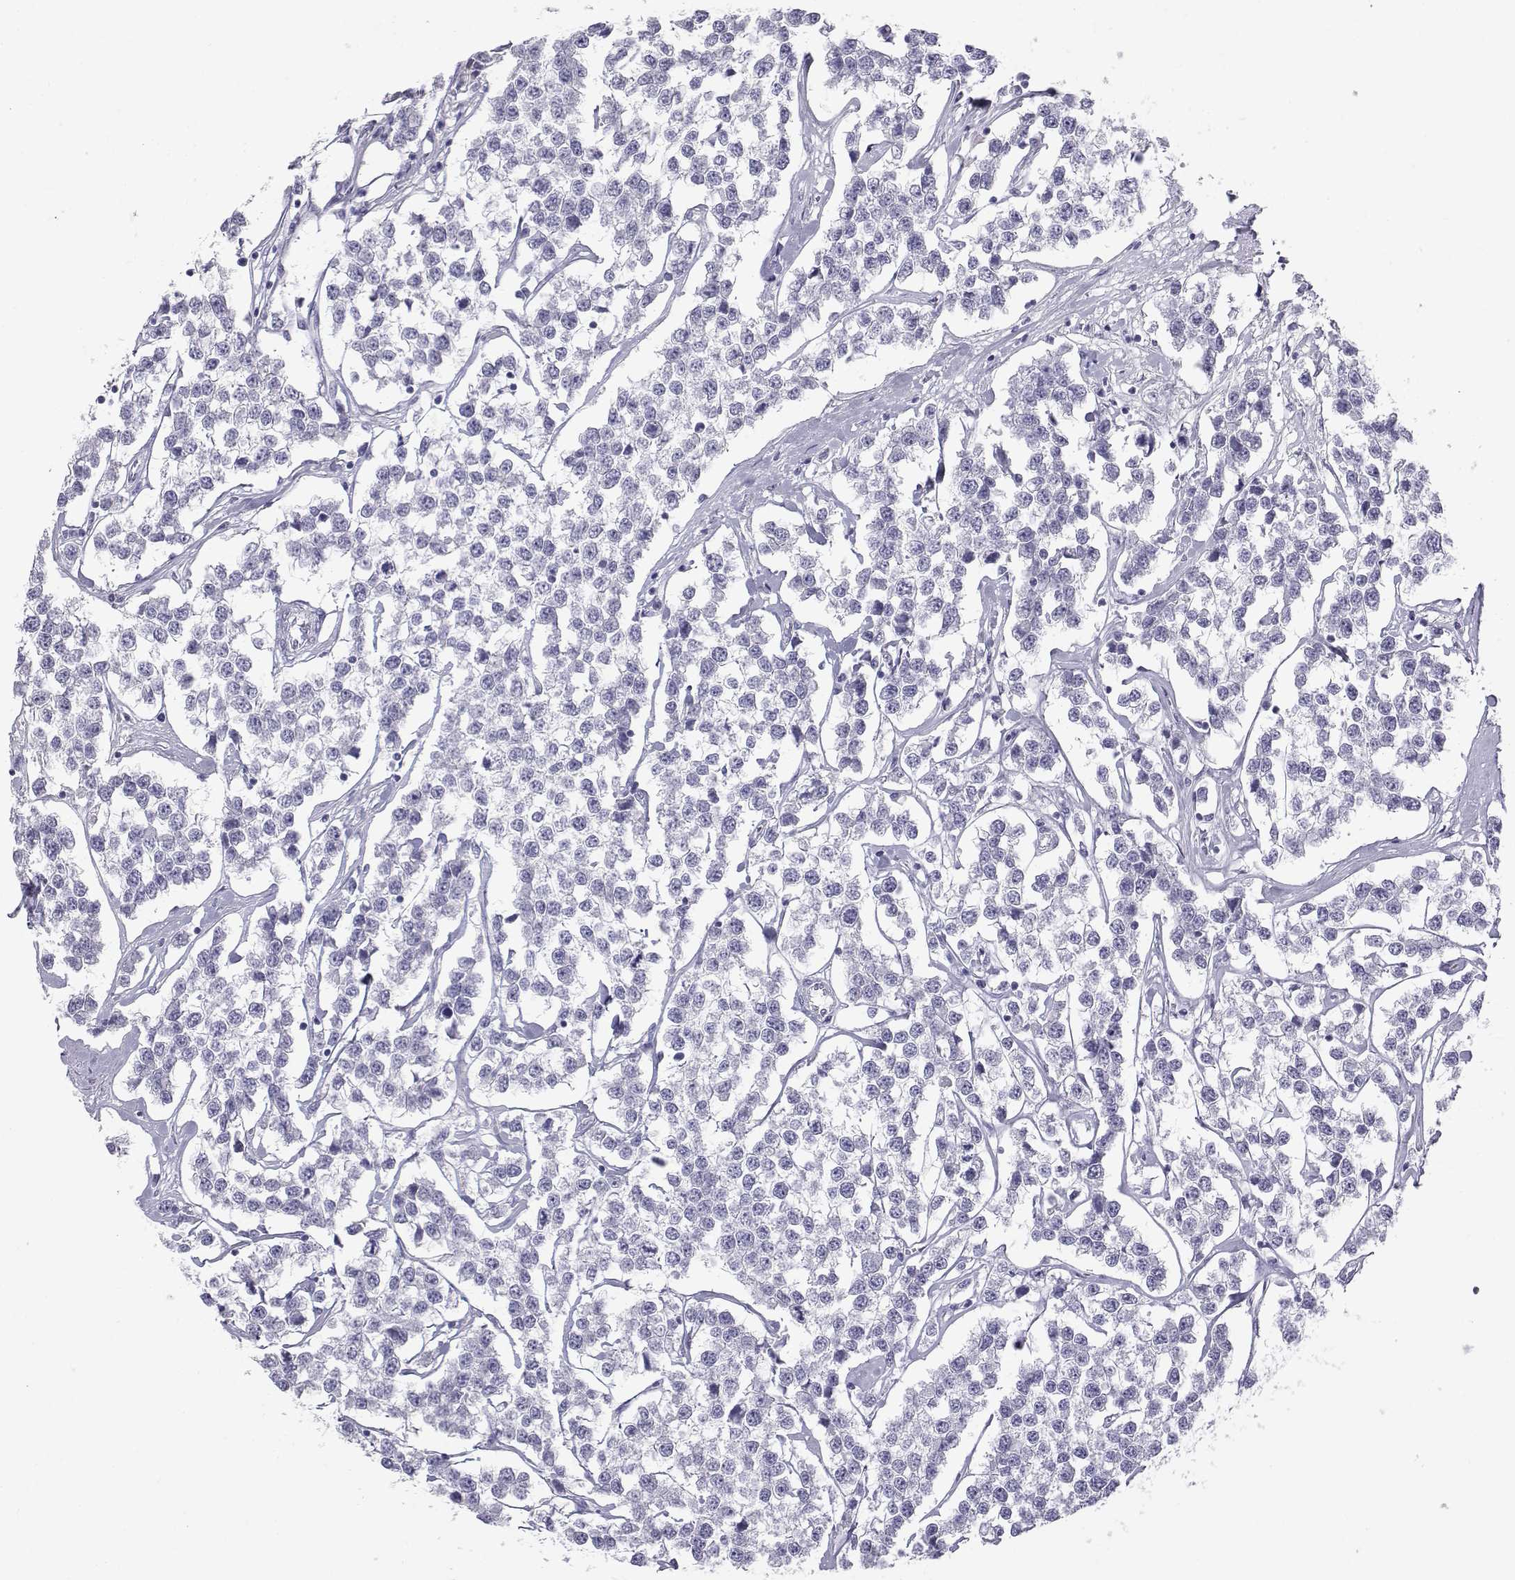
{"staining": {"intensity": "negative", "quantity": "none", "location": "none"}, "tissue": "testis cancer", "cell_type": "Tumor cells", "image_type": "cancer", "snomed": [{"axis": "morphology", "description": "Seminoma, NOS"}, {"axis": "topography", "description": "Testis"}], "caption": "High magnification brightfield microscopy of testis cancer (seminoma) stained with DAB (brown) and counterstained with hematoxylin (blue): tumor cells show no significant expression. The staining was performed using DAB to visualize the protein expression in brown, while the nuclei were stained in blue with hematoxylin (Magnification: 20x).", "gene": "RNASE12", "patient": {"sex": "male", "age": 59}}